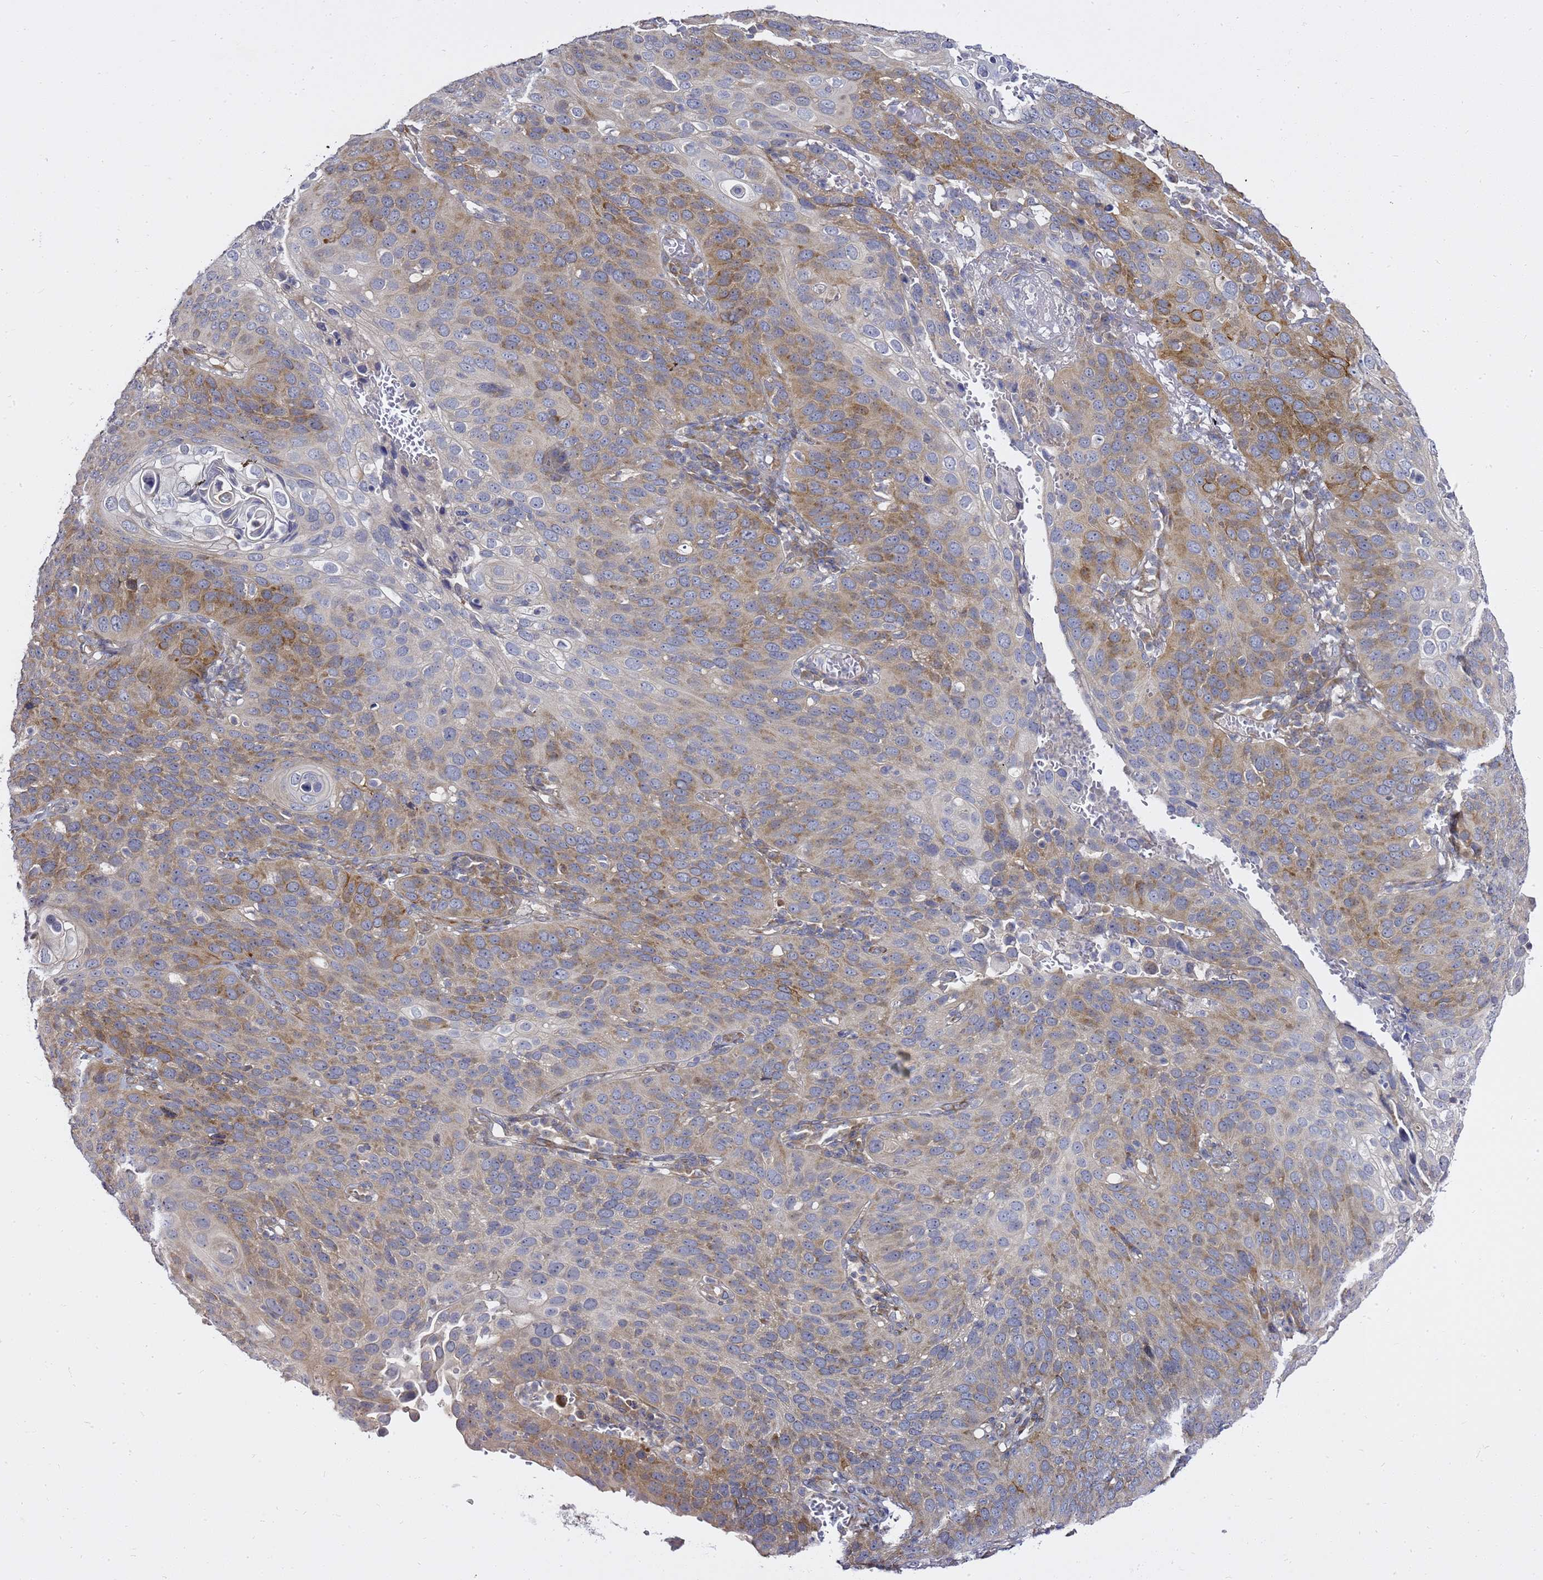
{"staining": {"intensity": "moderate", "quantity": "25%-75%", "location": "cytoplasmic/membranous"}, "tissue": "cervical cancer", "cell_type": "Tumor cells", "image_type": "cancer", "snomed": [{"axis": "morphology", "description": "Squamous cell carcinoma, NOS"}, {"axis": "topography", "description": "Cervix"}], "caption": "Brown immunohistochemical staining in human squamous cell carcinoma (cervical) reveals moderate cytoplasmic/membranous positivity in about 25%-75% of tumor cells.", "gene": "MON1B", "patient": {"sex": "female", "age": 36}}